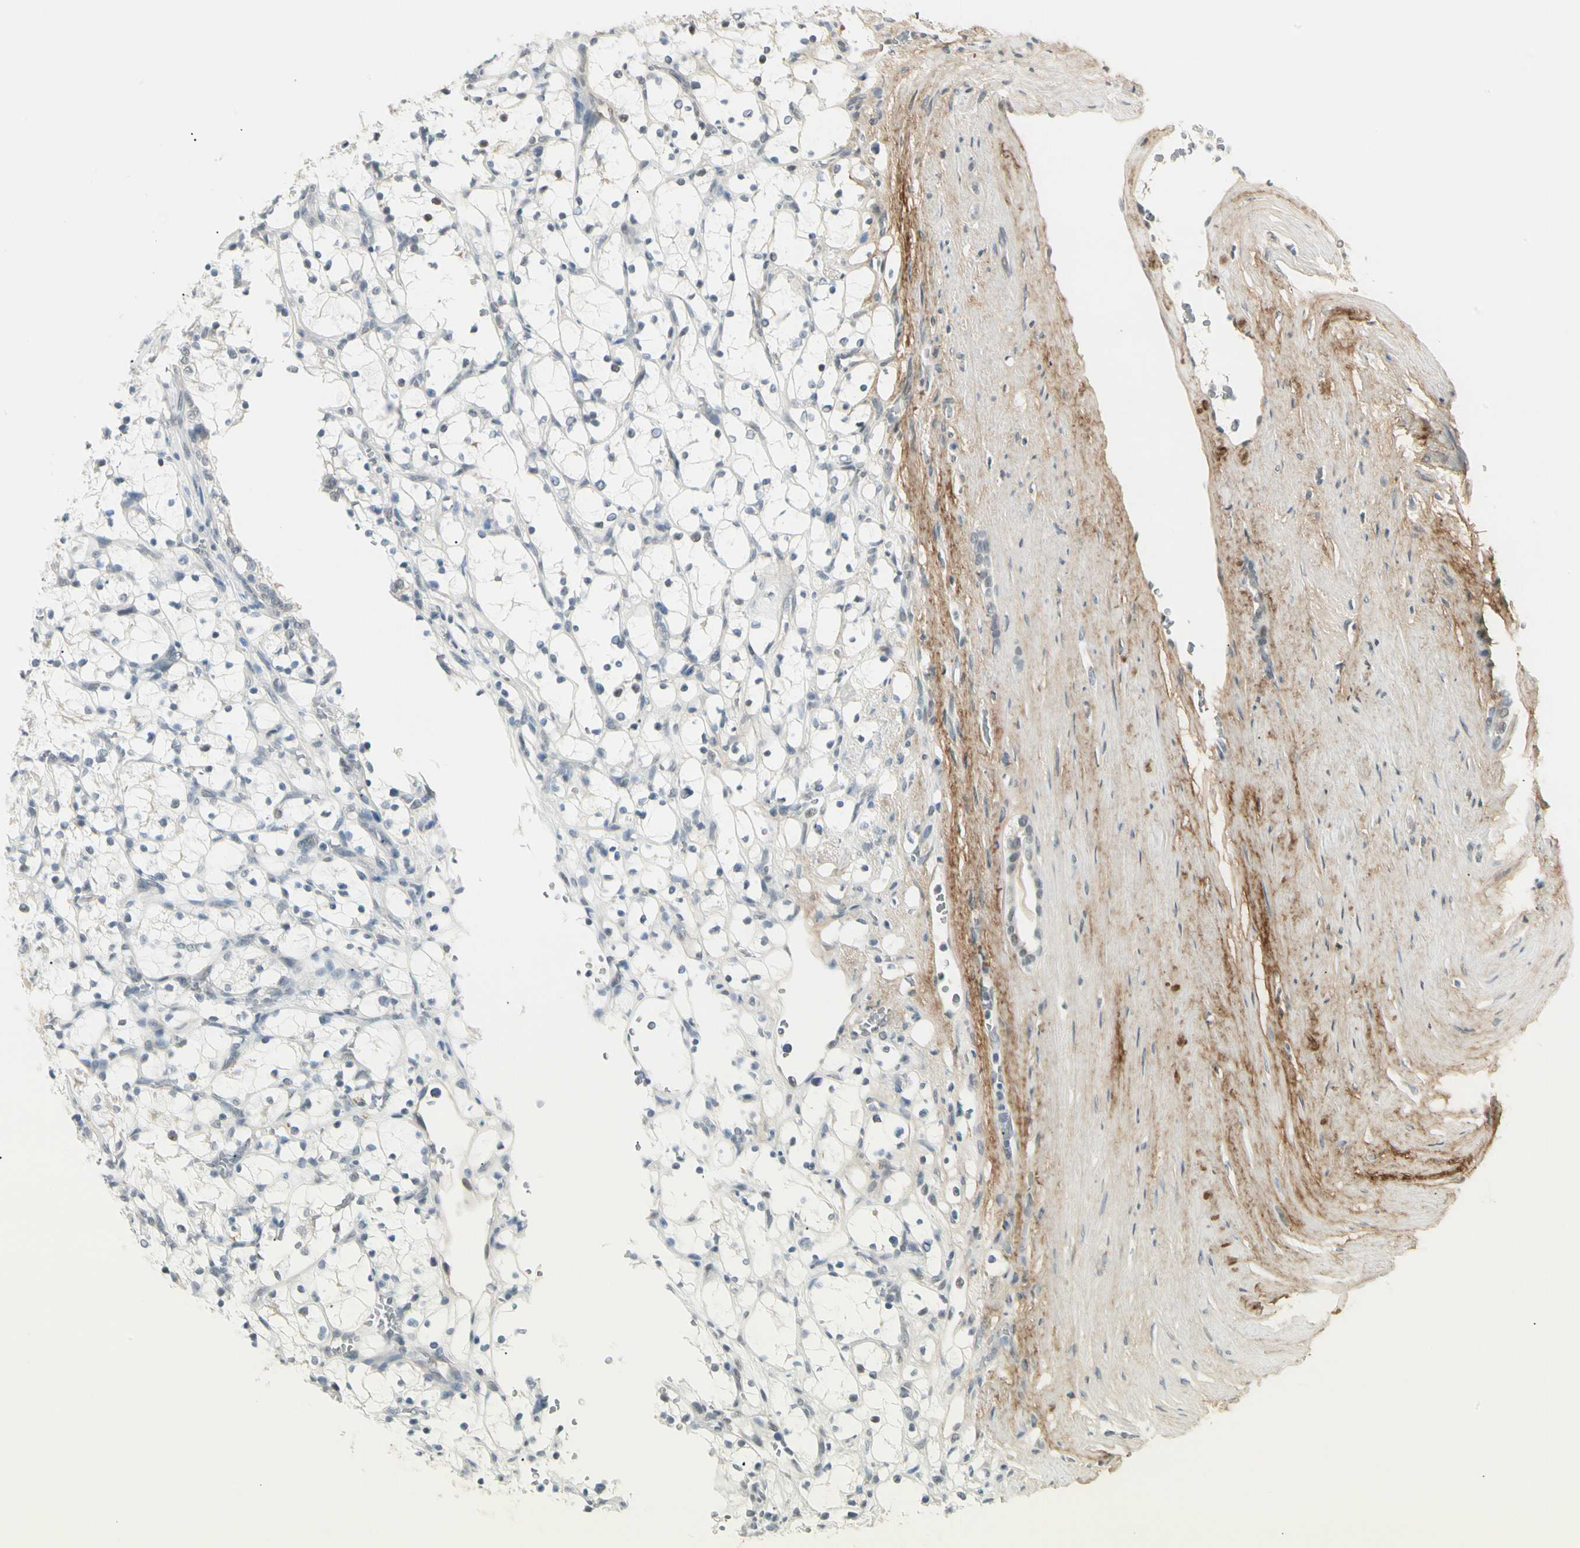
{"staining": {"intensity": "negative", "quantity": "none", "location": "none"}, "tissue": "renal cancer", "cell_type": "Tumor cells", "image_type": "cancer", "snomed": [{"axis": "morphology", "description": "Adenocarcinoma, NOS"}, {"axis": "topography", "description": "Kidney"}], "caption": "Protein analysis of adenocarcinoma (renal) shows no significant positivity in tumor cells. The staining is performed using DAB (3,3'-diaminobenzidine) brown chromogen with nuclei counter-stained in using hematoxylin.", "gene": "ASPN", "patient": {"sex": "female", "age": 69}}